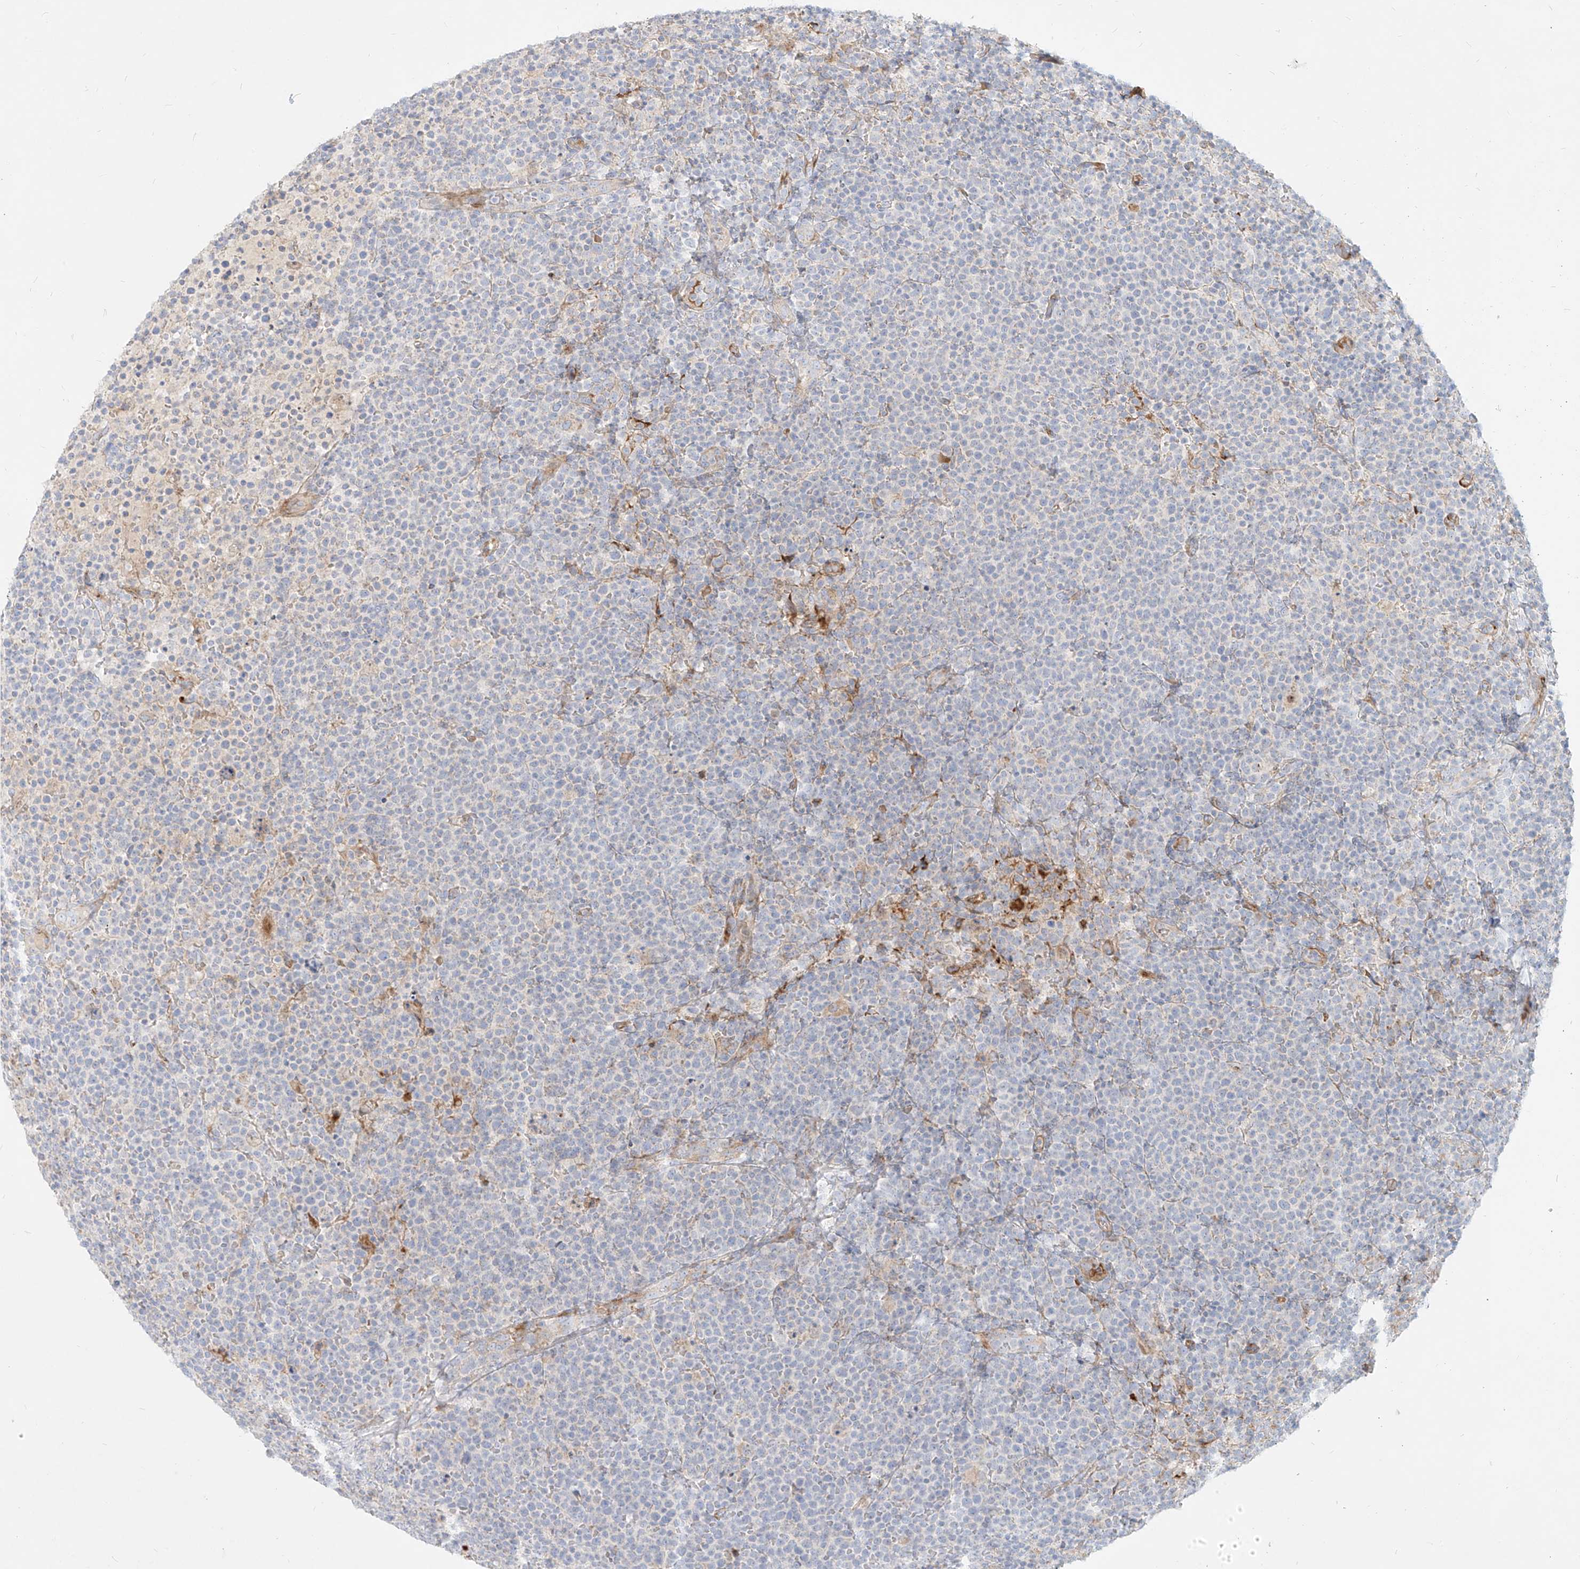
{"staining": {"intensity": "negative", "quantity": "none", "location": "none"}, "tissue": "lymphoma", "cell_type": "Tumor cells", "image_type": "cancer", "snomed": [{"axis": "morphology", "description": "Malignant lymphoma, non-Hodgkin's type, High grade"}, {"axis": "topography", "description": "Lymph node"}], "caption": "This is a photomicrograph of immunohistochemistry staining of lymphoma, which shows no positivity in tumor cells.", "gene": "MTX2", "patient": {"sex": "male", "age": 61}}